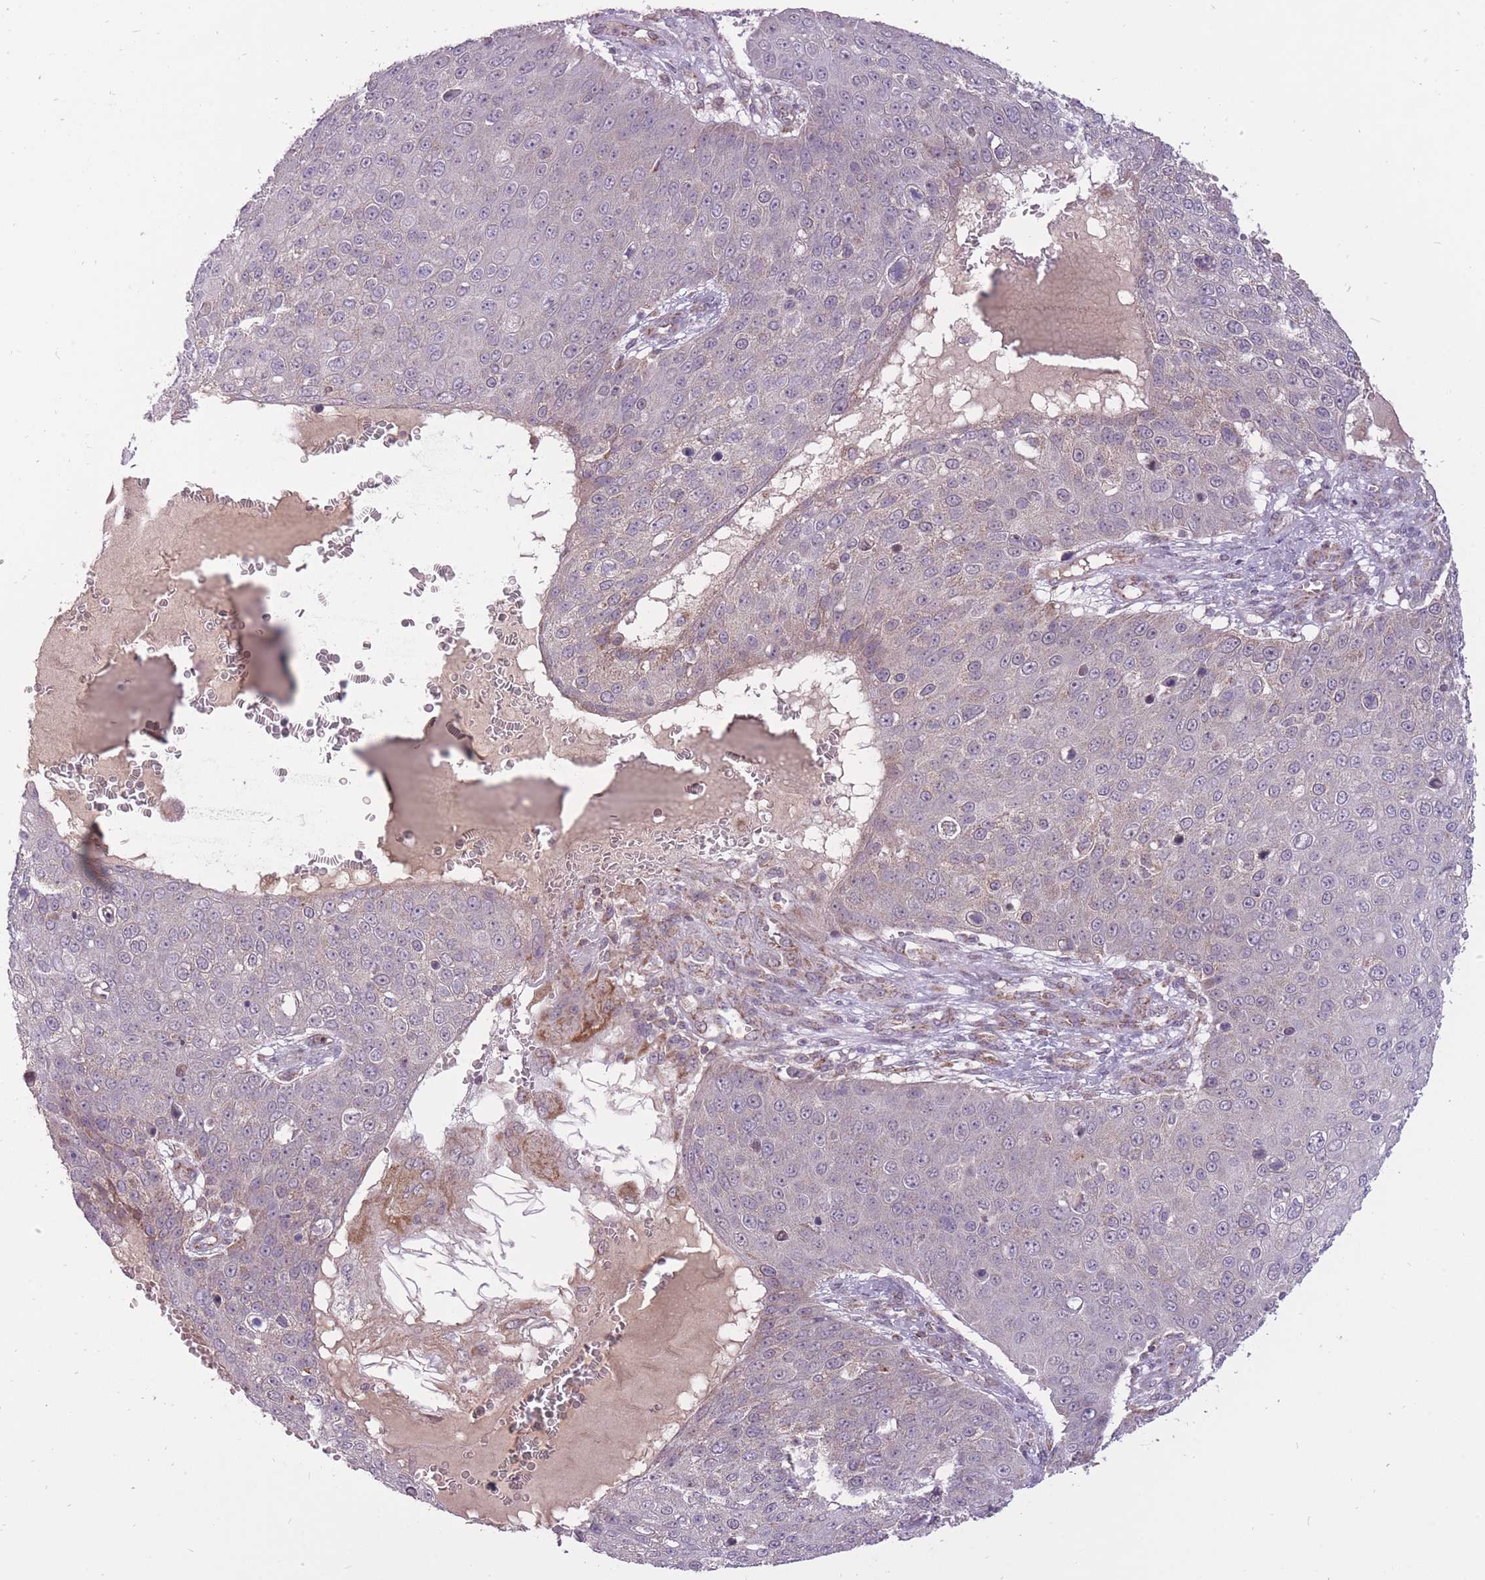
{"staining": {"intensity": "negative", "quantity": "none", "location": "none"}, "tissue": "skin cancer", "cell_type": "Tumor cells", "image_type": "cancer", "snomed": [{"axis": "morphology", "description": "Squamous cell carcinoma, NOS"}, {"axis": "topography", "description": "Skin"}], "caption": "A photomicrograph of human skin cancer (squamous cell carcinoma) is negative for staining in tumor cells.", "gene": "LIN7C", "patient": {"sex": "male", "age": 71}}